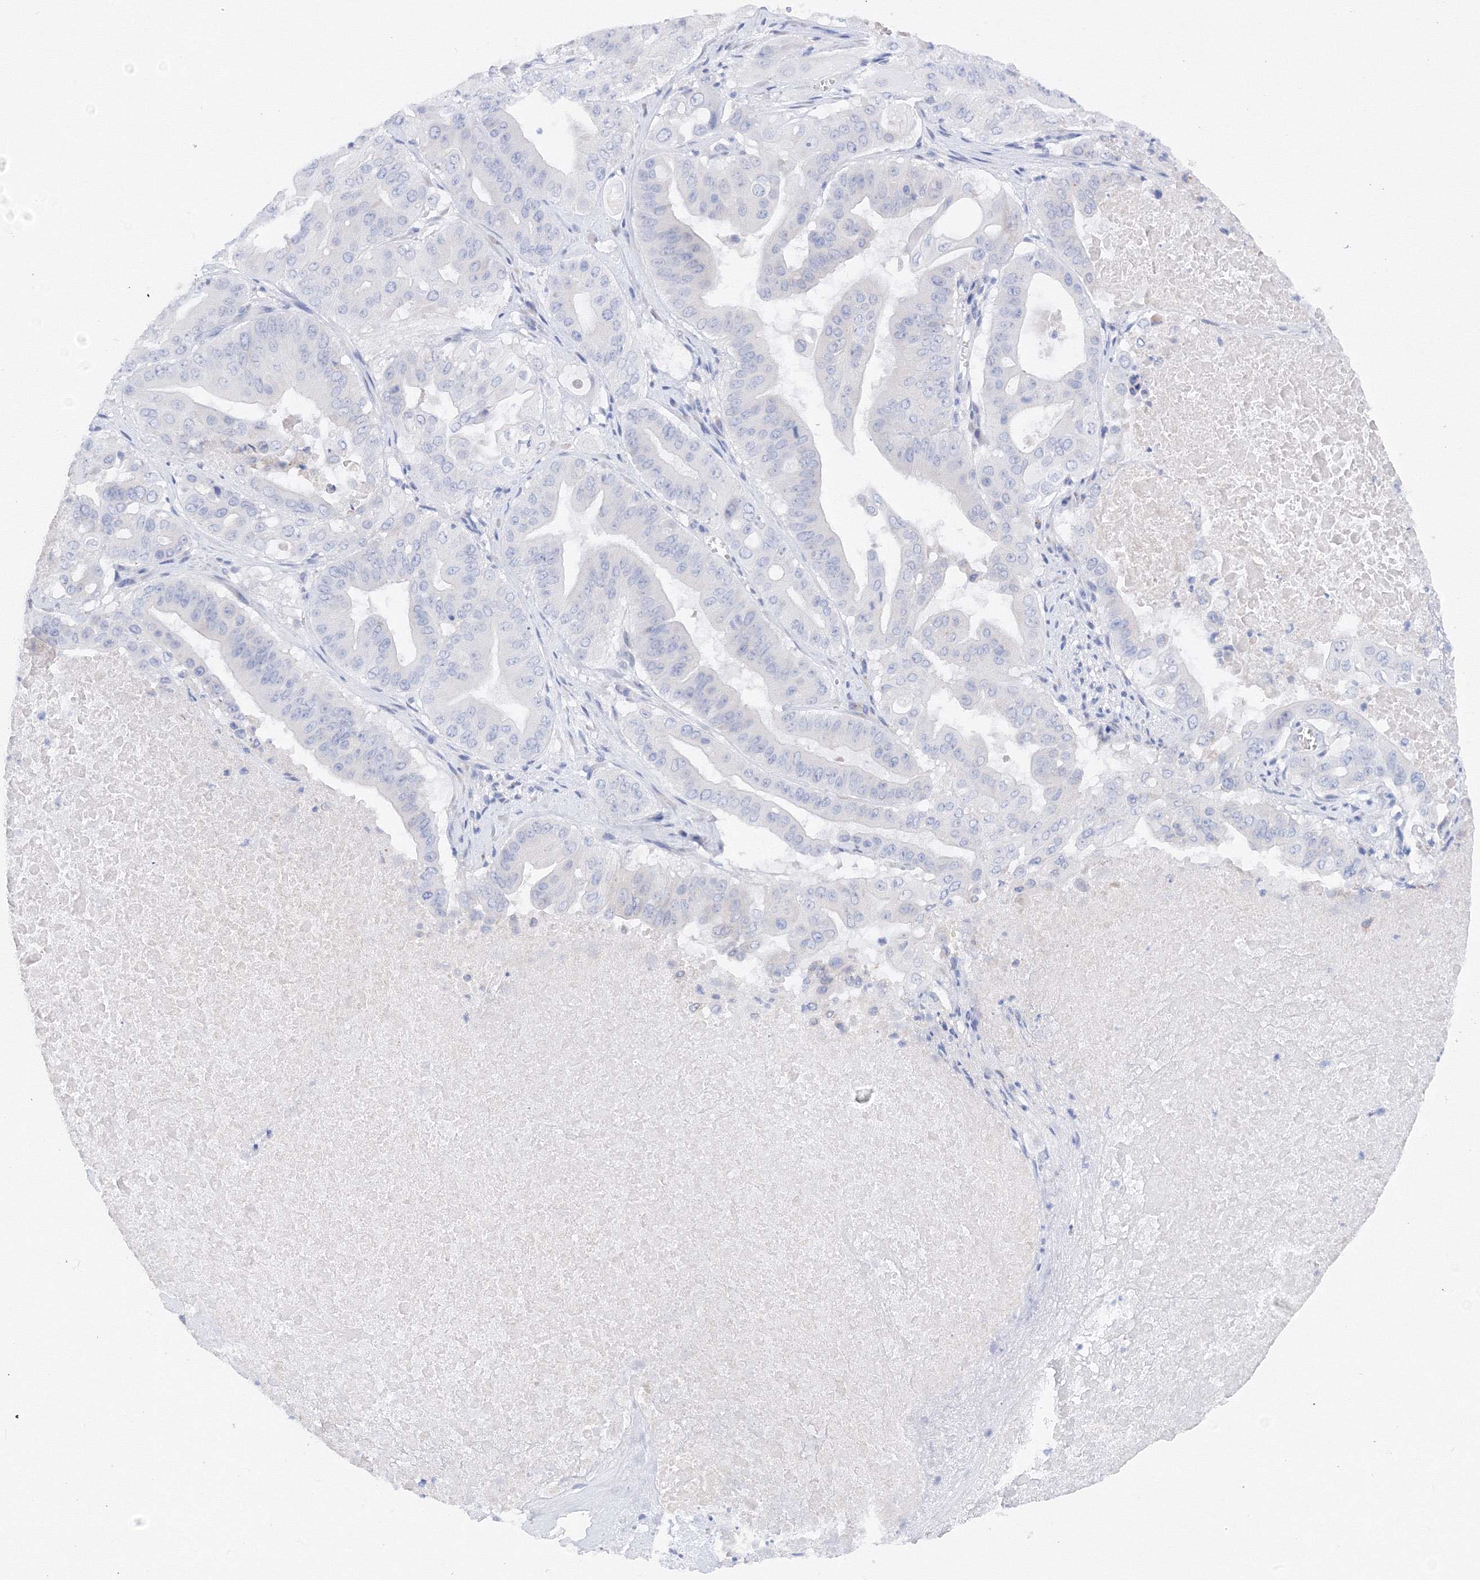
{"staining": {"intensity": "negative", "quantity": "none", "location": "none"}, "tissue": "pancreatic cancer", "cell_type": "Tumor cells", "image_type": "cancer", "snomed": [{"axis": "morphology", "description": "Adenocarcinoma, NOS"}, {"axis": "topography", "description": "Pancreas"}], "caption": "The immunohistochemistry photomicrograph has no significant expression in tumor cells of pancreatic cancer (adenocarcinoma) tissue. Brightfield microscopy of immunohistochemistry stained with DAB (brown) and hematoxylin (blue), captured at high magnification.", "gene": "TAMM41", "patient": {"sex": "female", "age": 77}}